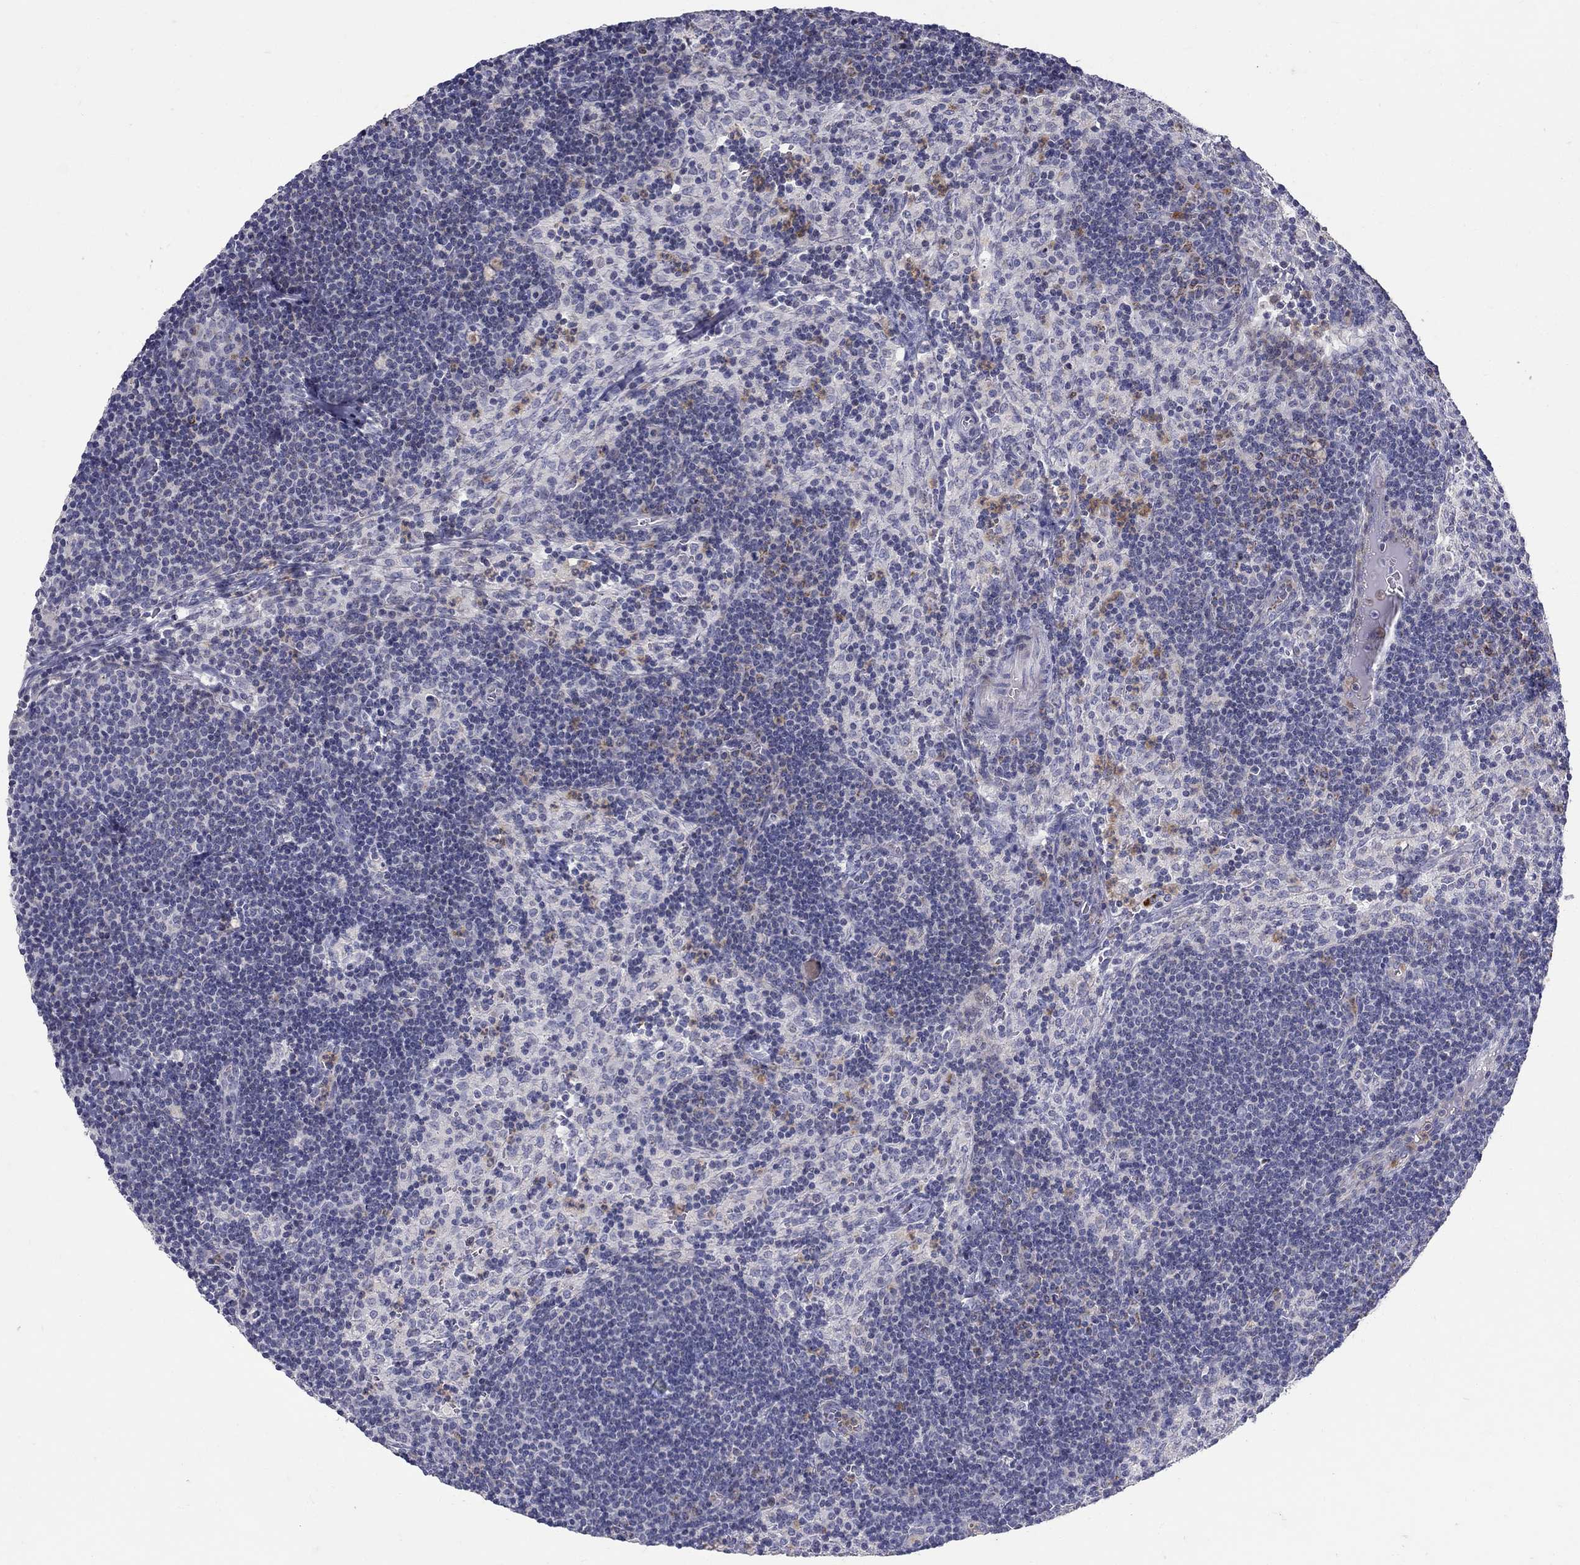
{"staining": {"intensity": "negative", "quantity": "none", "location": "none"}, "tissue": "lymph node", "cell_type": "Germinal center cells", "image_type": "normal", "snomed": [{"axis": "morphology", "description": "Normal tissue, NOS"}, {"axis": "topography", "description": "Lymph node"}], "caption": "Germinal center cells are negative for protein expression in benign human lymph node. Brightfield microscopy of immunohistochemistry (IHC) stained with DAB (3,3'-diaminobenzidine) (brown) and hematoxylin (blue), captured at high magnification.", "gene": "HMX2", "patient": {"sex": "female", "age": 34}}